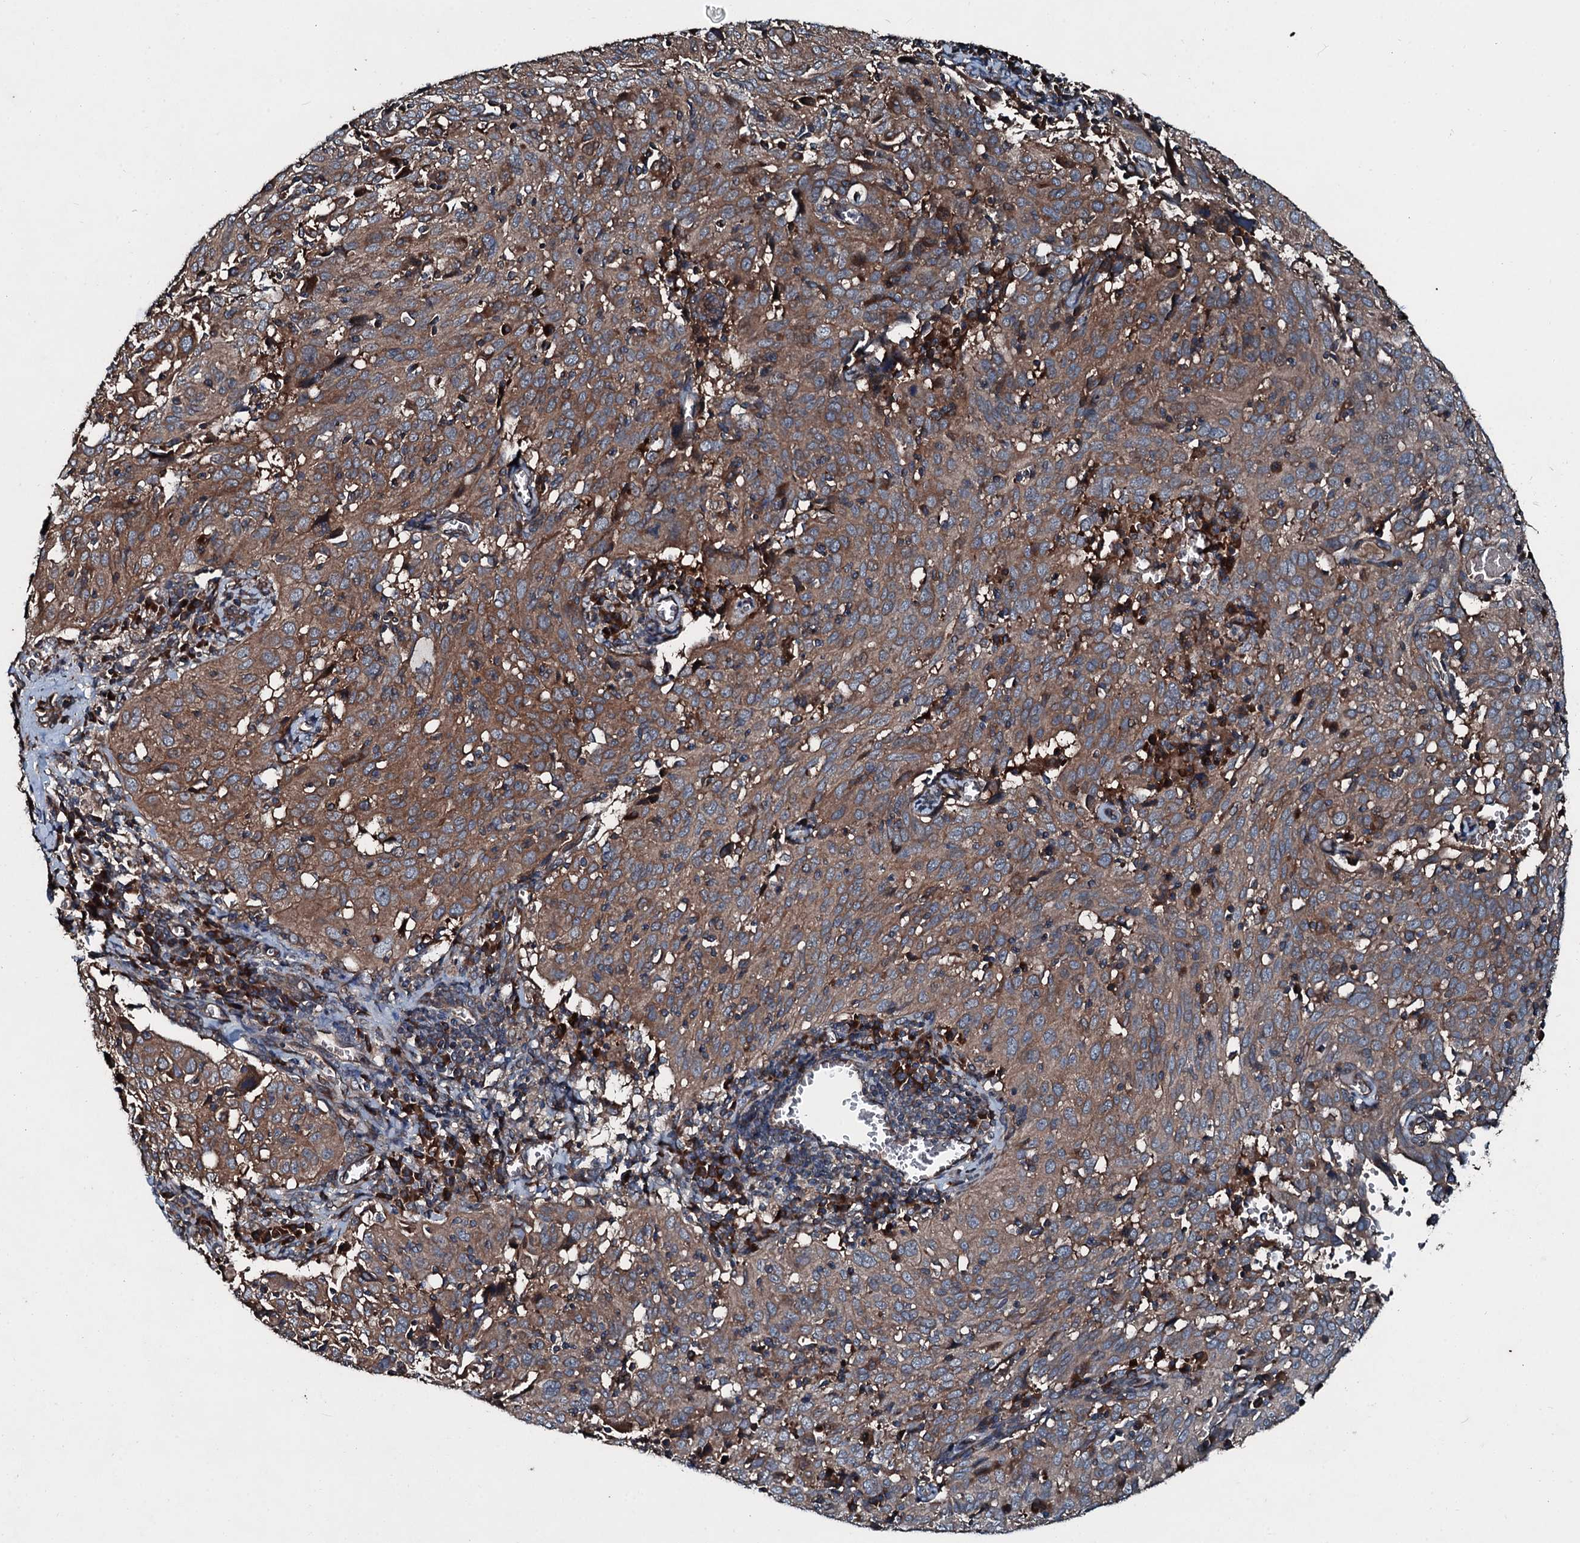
{"staining": {"intensity": "moderate", "quantity": ">75%", "location": "cytoplasmic/membranous"}, "tissue": "cervical cancer", "cell_type": "Tumor cells", "image_type": "cancer", "snomed": [{"axis": "morphology", "description": "Squamous cell carcinoma, NOS"}, {"axis": "topography", "description": "Cervix"}], "caption": "Tumor cells demonstrate medium levels of moderate cytoplasmic/membranous staining in approximately >75% of cells in cervical cancer.", "gene": "AARS1", "patient": {"sex": "female", "age": 31}}